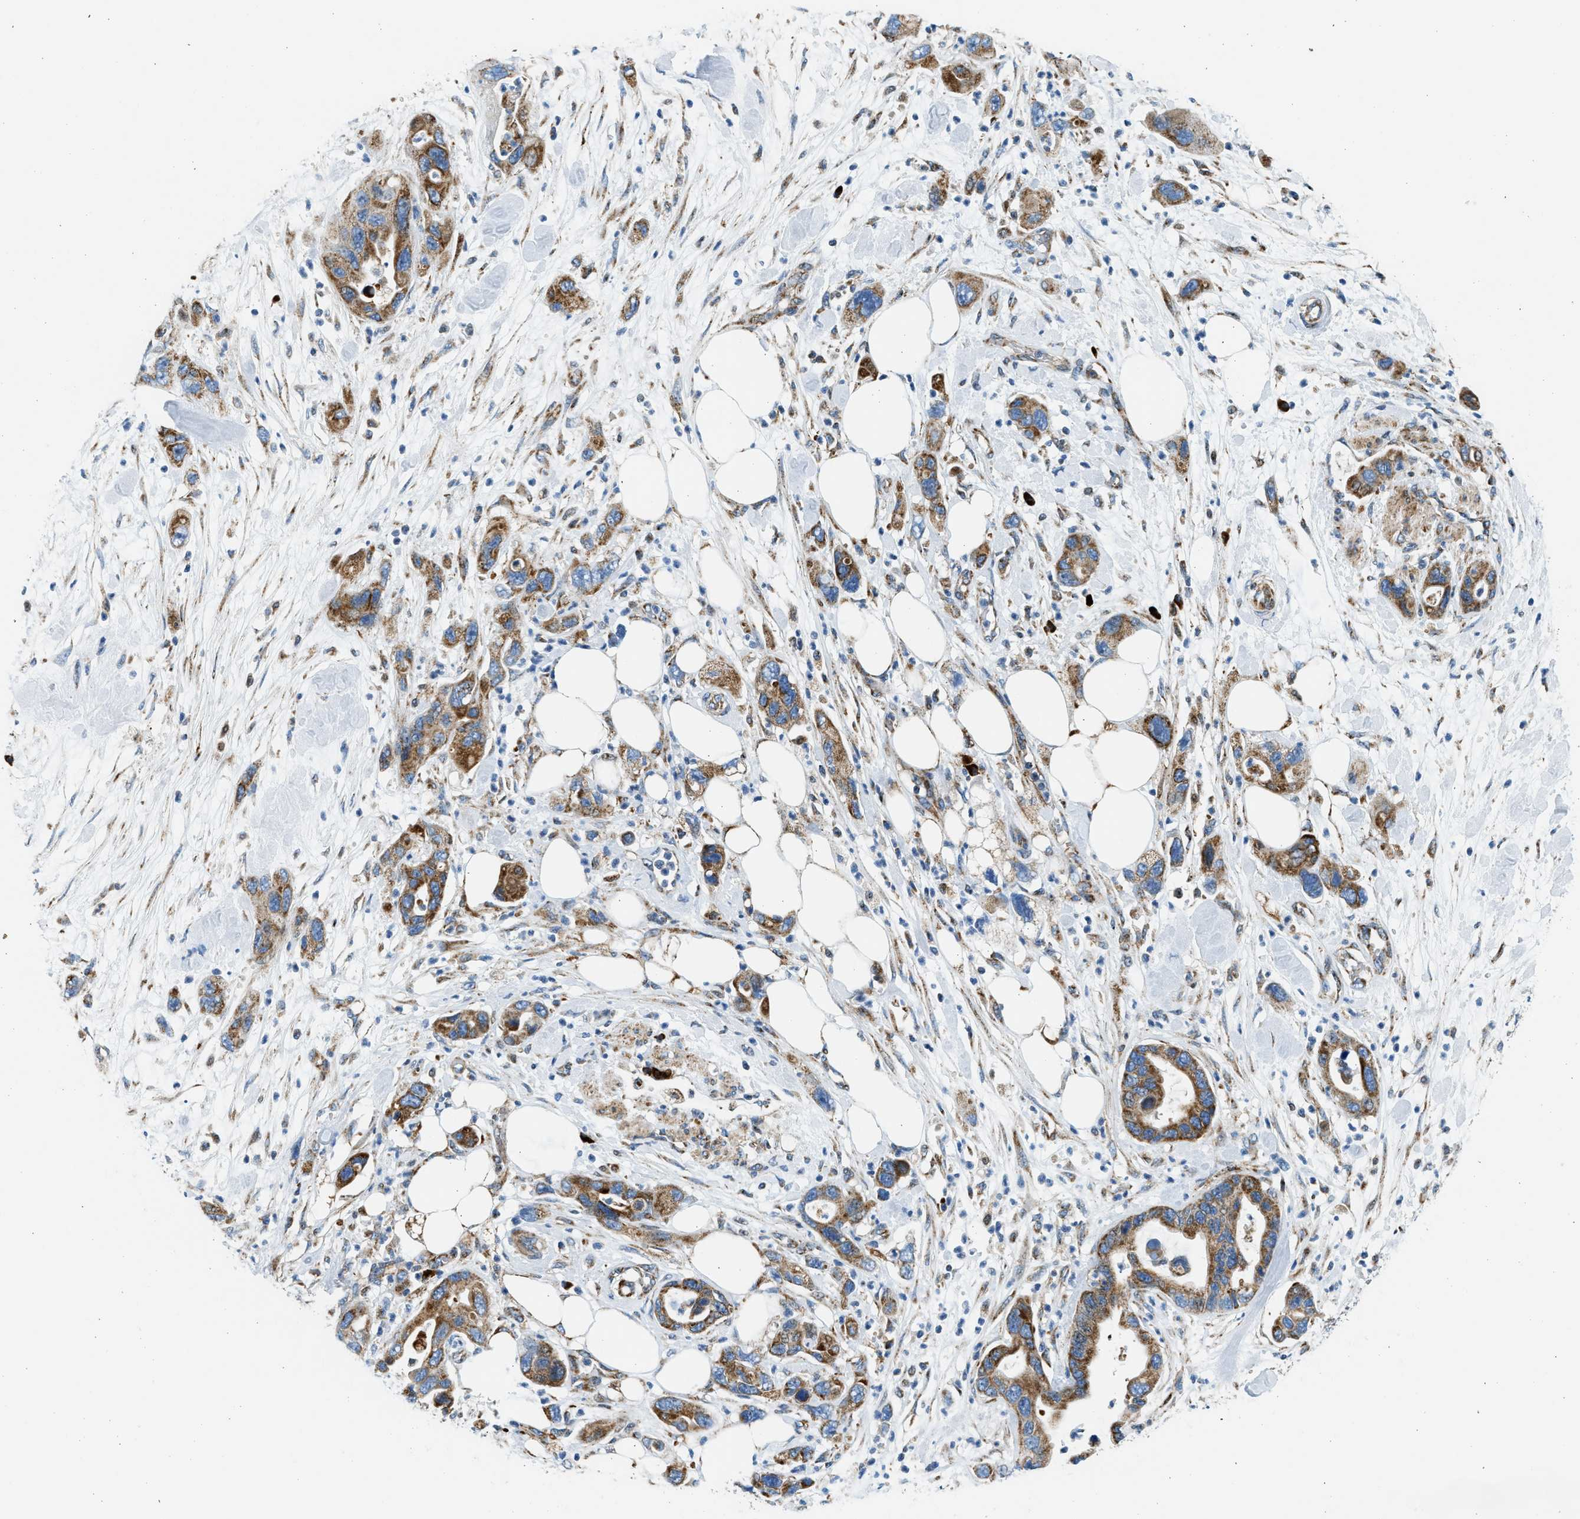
{"staining": {"intensity": "strong", "quantity": ">75%", "location": "cytoplasmic/membranous"}, "tissue": "pancreatic cancer", "cell_type": "Tumor cells", "image_type": "cancer", "snomed": [{"axis": "morphology", "description": "Normal tissue, NOS"}, {"axis": "morphology", "description": "Adenocarcinoma, NOS"}, {"axis": "topography", "description": "Pancreas"}], "caption": "Pancreatic adenocarcinoma tissue displays strong cytoplasmic/membranous expression in approximately >75% of tumor cells, visualized by immunohistochemistry.", "gene": "KCNMB3", "patient": {"sex": "female", "age": 71}}